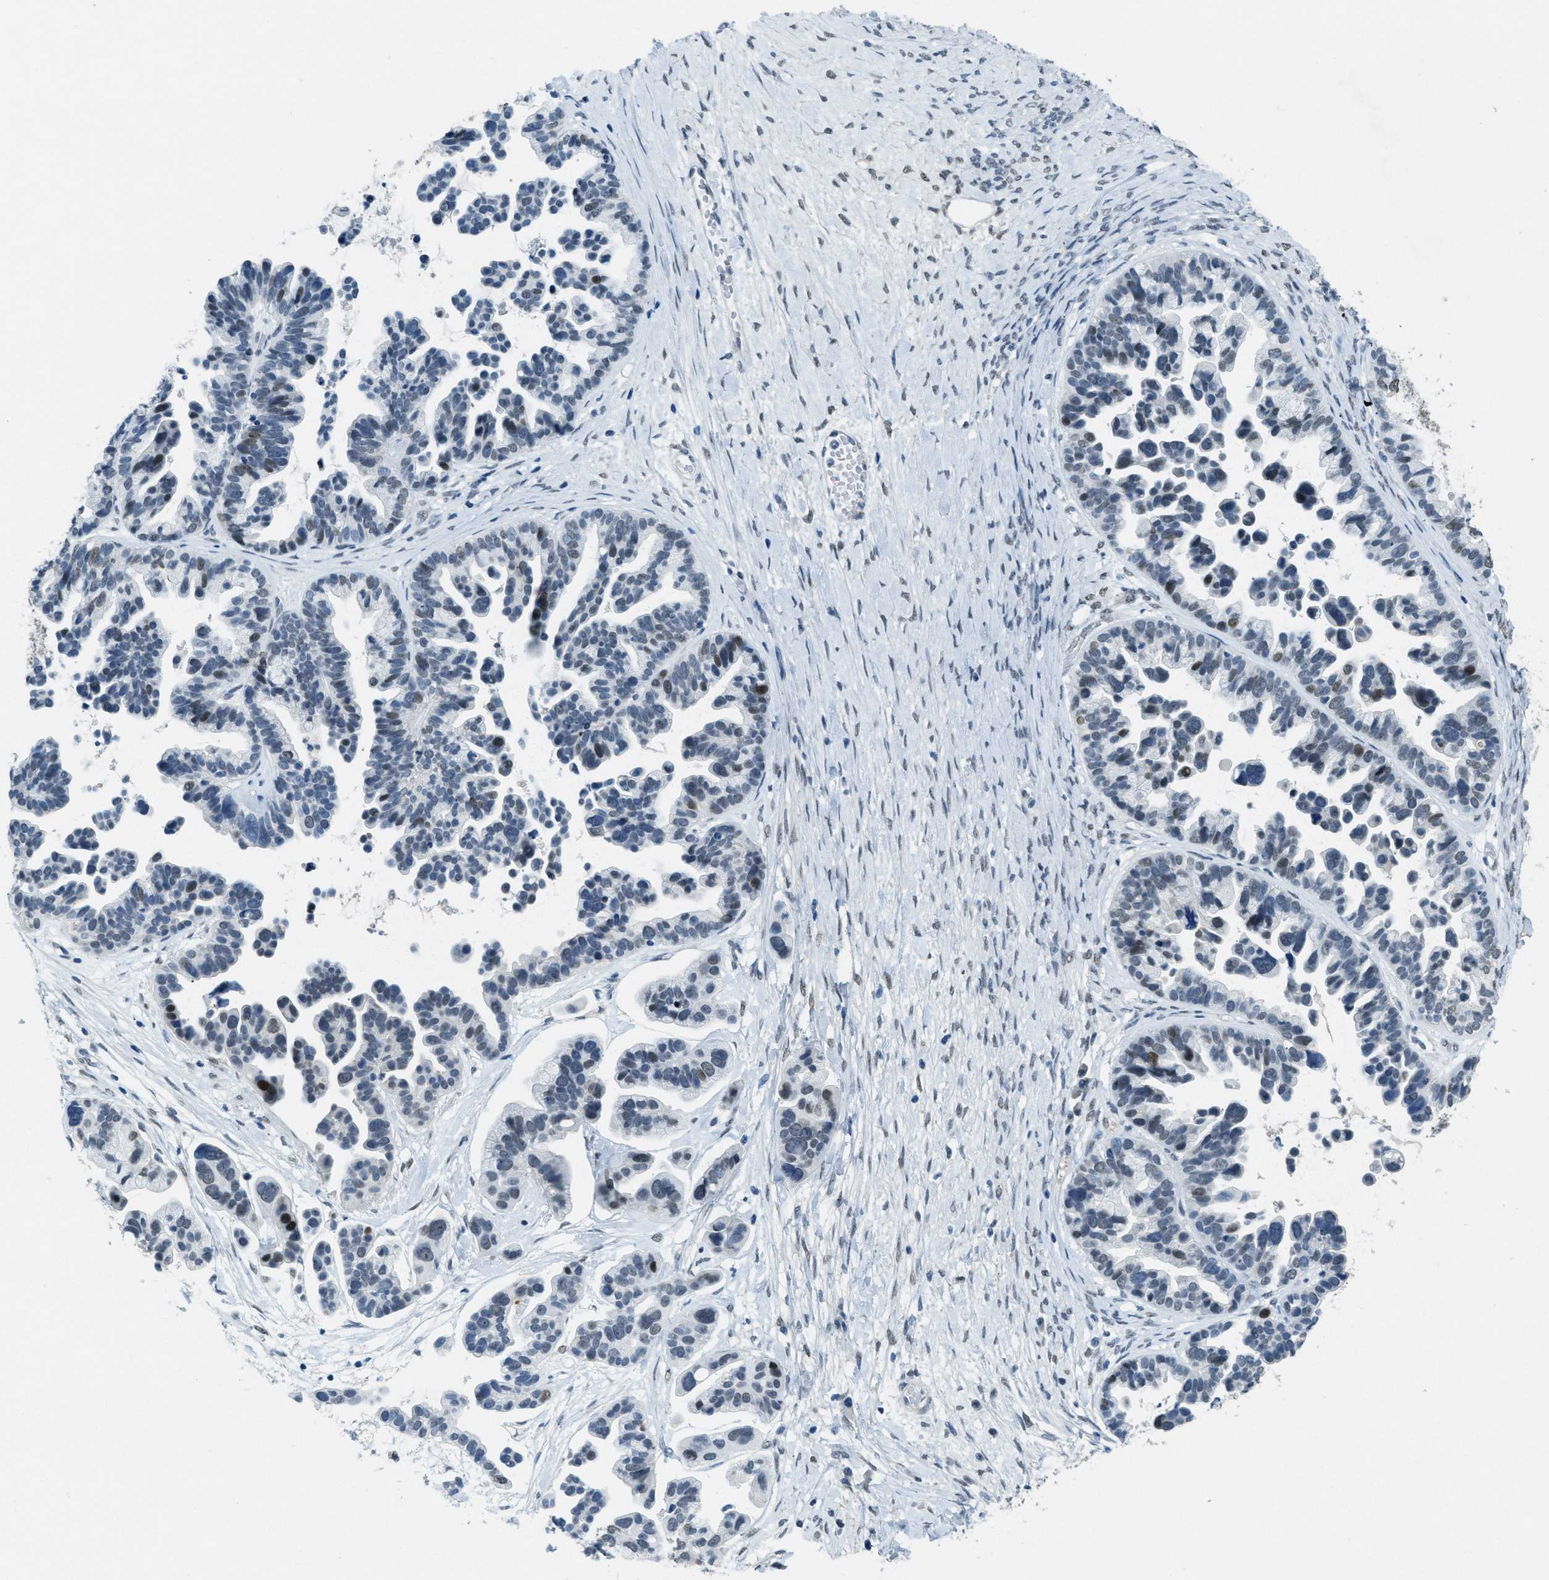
{"staining": {"intensity": "weak", "quantity": "<25%", "location": "nuclear"}, "tissue": "ovarian cancer", "cell_type": "Tumor cells", "image_type": "cancer", "snomed": [{"axis": "morphology", "description": "Cystadenocarcinoma, serous, NOS"}, {"axis": "topography", "description": "Ovary"}], "caption": "Immunohistochemical staining of human ovarian cancer (serous cystadenocarcinoma) reveals no significant expression in tumor cells.", "gene": "TTC13", "patient": {"sex": "female", "age": 56}}